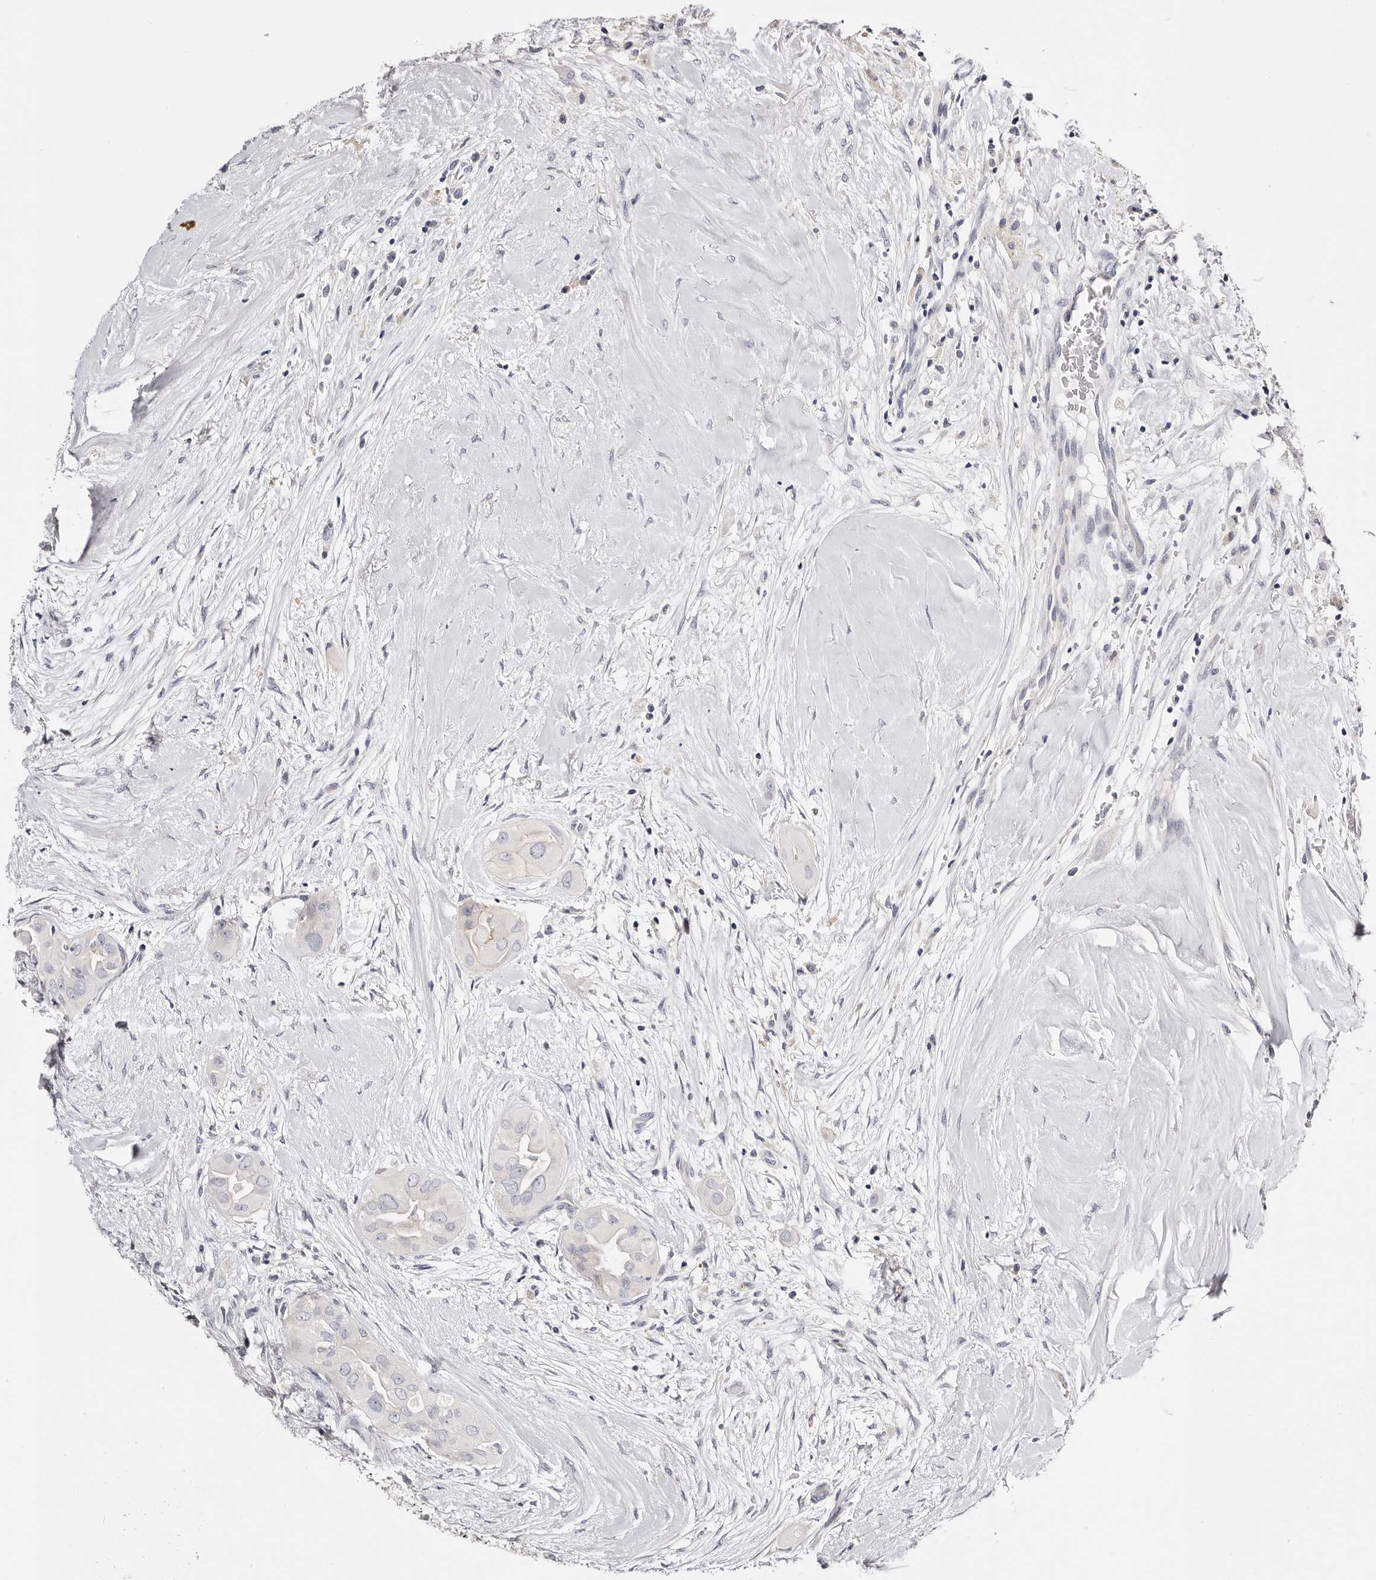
{"staining": {"intensity": "negative", "quantity": "none", "location": "none"}, "tissue": "thyroid cancer", "cell_type": "Tumor cells", "image_type": "cancer", "snomed": [{"axis": "morphology", "description": "Papillary adenocarcinoma, NOS"}, {"axis": "topography", "description": "Thyroid gland"}], "caption": "Image shows no protein positivity in tumor cells of thyroid papillary adenocarcinoma tissue.", "gene": "ROM1", "patient": {"sex": "female", "age": 59}}